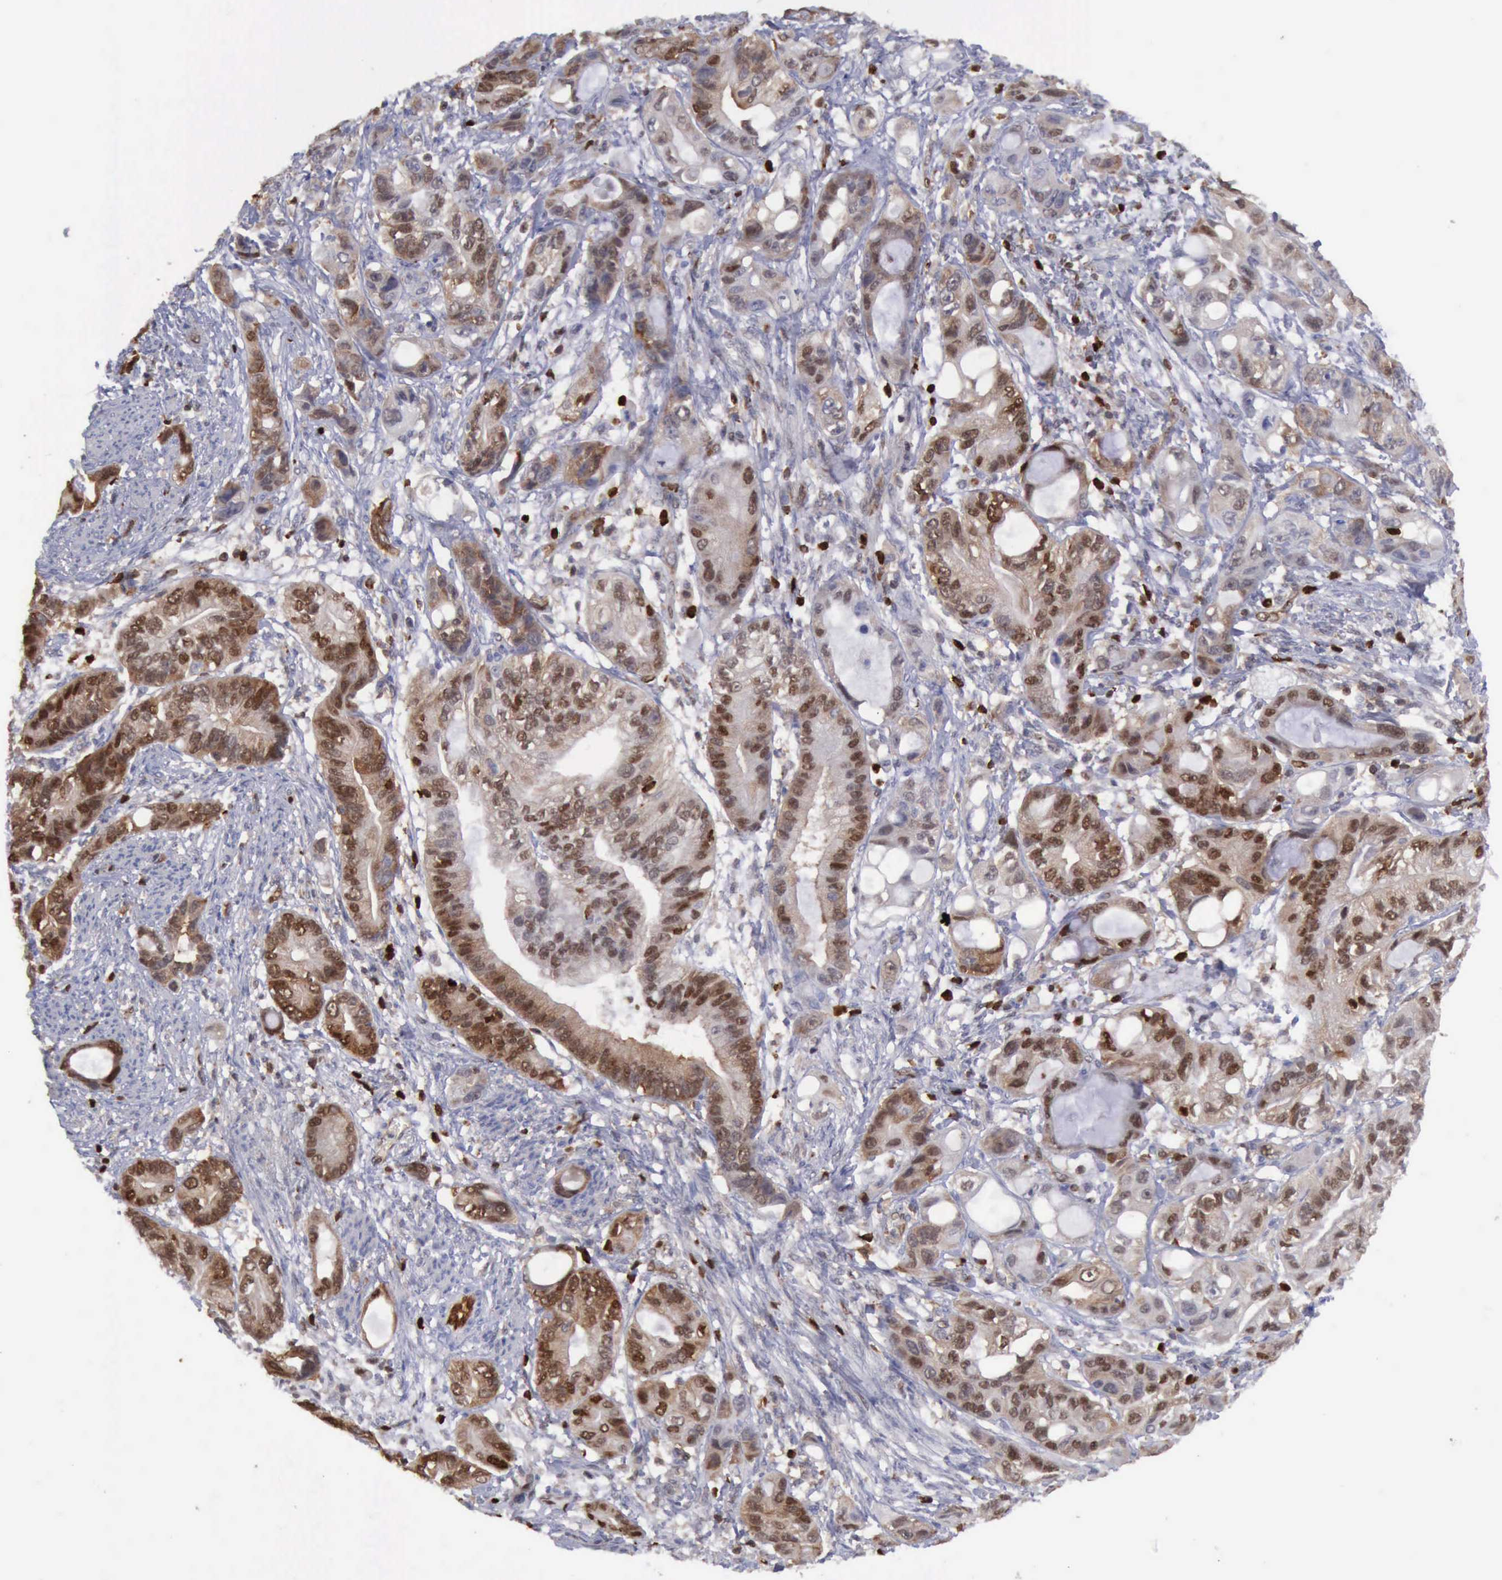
{"staining": {"intensity": "moderate", "quantity": "25%-75%", "location": "cytoplasmic/membranous,nuclear"}, "tissue": "stomach cancer", "cell_type": "Tumor cells", "image_type": "cancer", "snomed": [{"axis": "morphology", "description": "Adenocarcinoma, NOS"}, {"axis": "topography", "description": "Stomach, upper"}], "caption": "Immunohistochemical staining of stomach cancer (adenocarcinoma) demonstrates medium levels of moderate cytoplasmic/membranous and nuclear protein staining in about 25%-75% of tumor cells.", "gene": "PDCD4", "patient": {"sex": "male", "age": 47}}